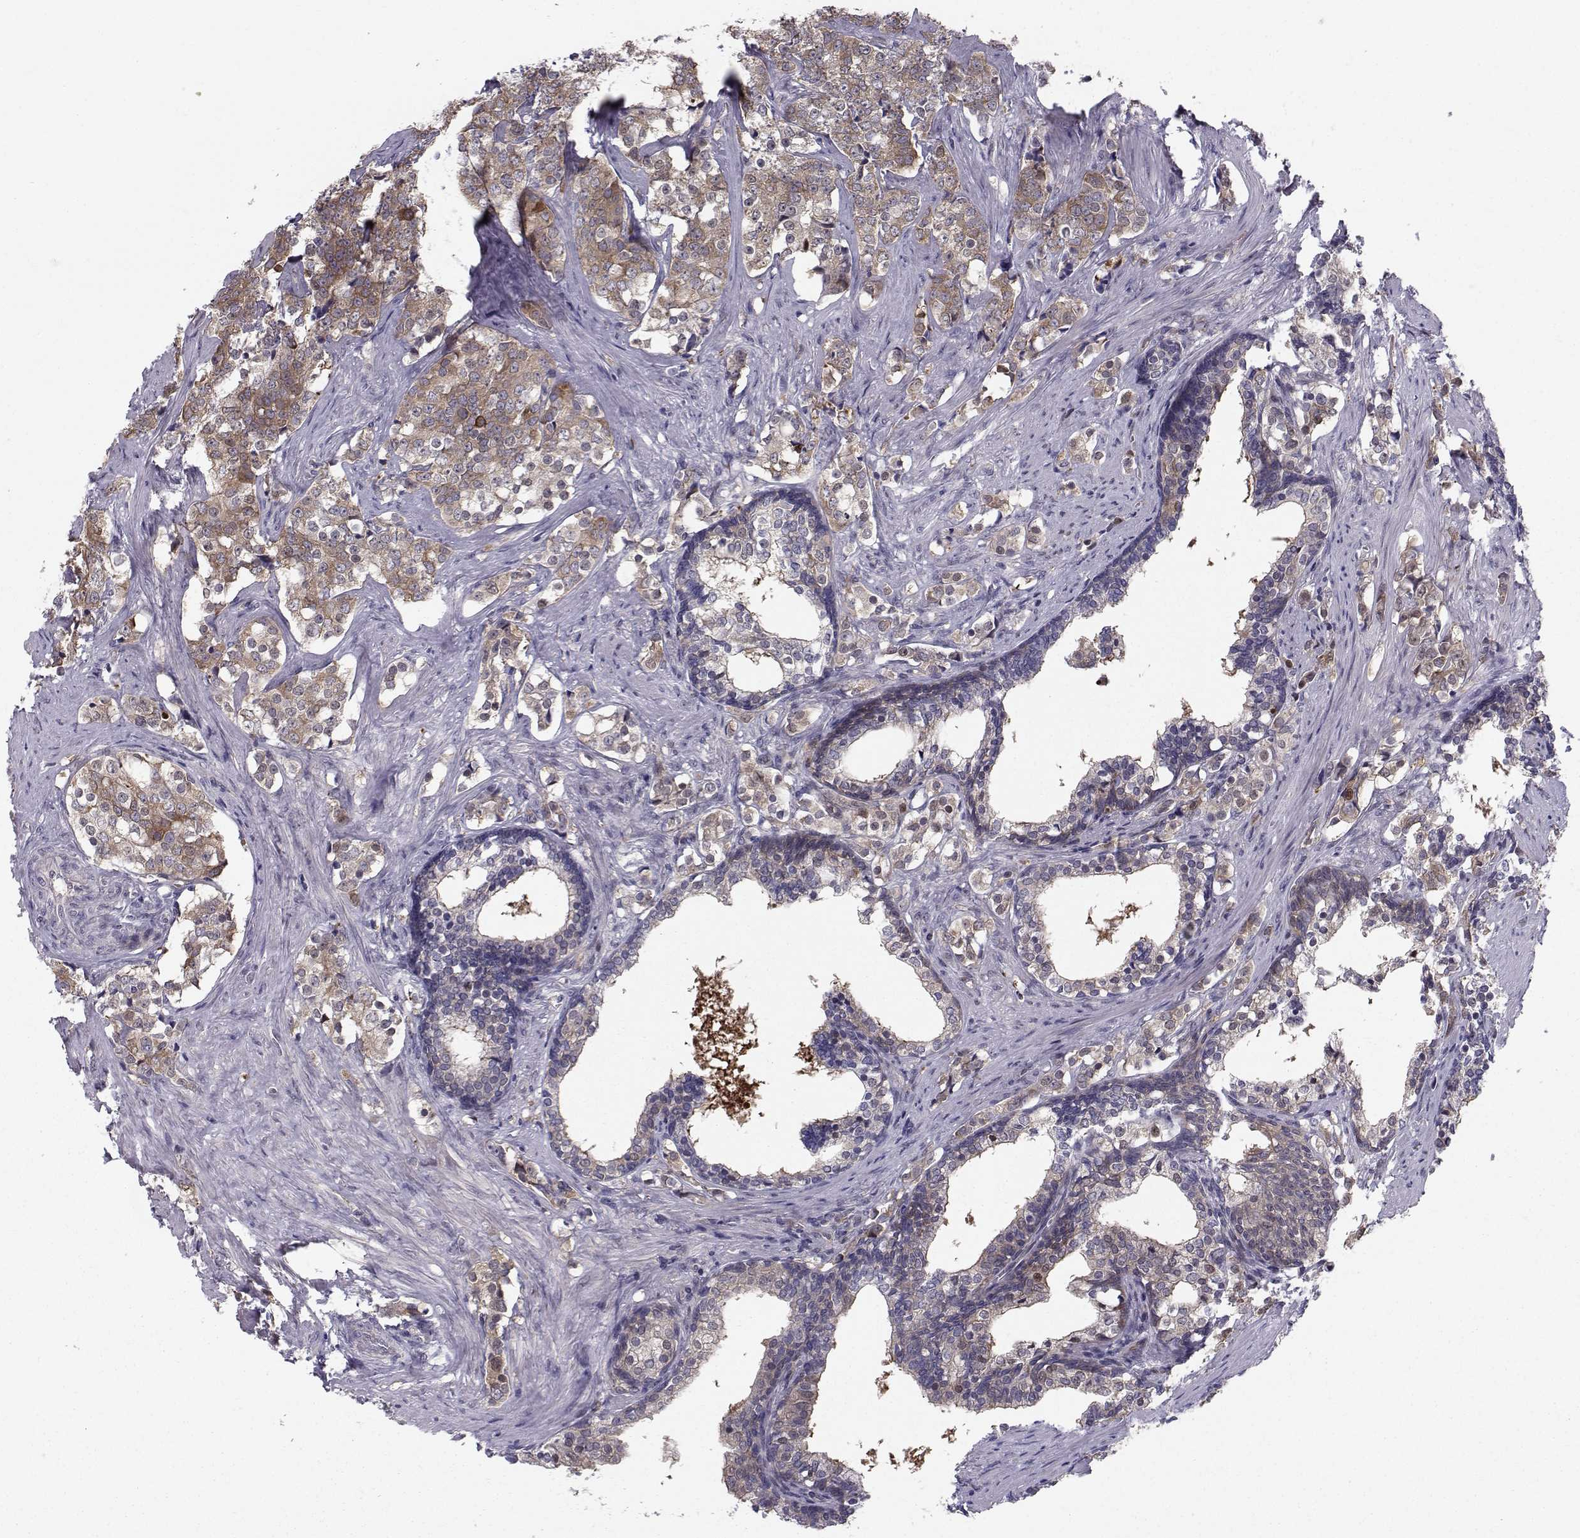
{"staining": {"intensity": "moderate", "quantity": "25%-75%", "location": "cytoplasmic/membranous"}, "tissue": "prostate cancer", "cell_type": "Tumor cells", "image_type": "cancer", "snomed": [{"axis": "morphology", "description": "Adenocarcinoma, NOS"}, {"axis": "topography", "description": "Prostate and seminal vesicle, NOS"}], "caption": "Brown immunohistochemical staining in prostate cancer exhibits moderate cytoplasmic/membranous staining in about 25%-75% of tumor cells.", "gene": "HSP90AB1", "patient": {"sex": "male", "age": 63}}